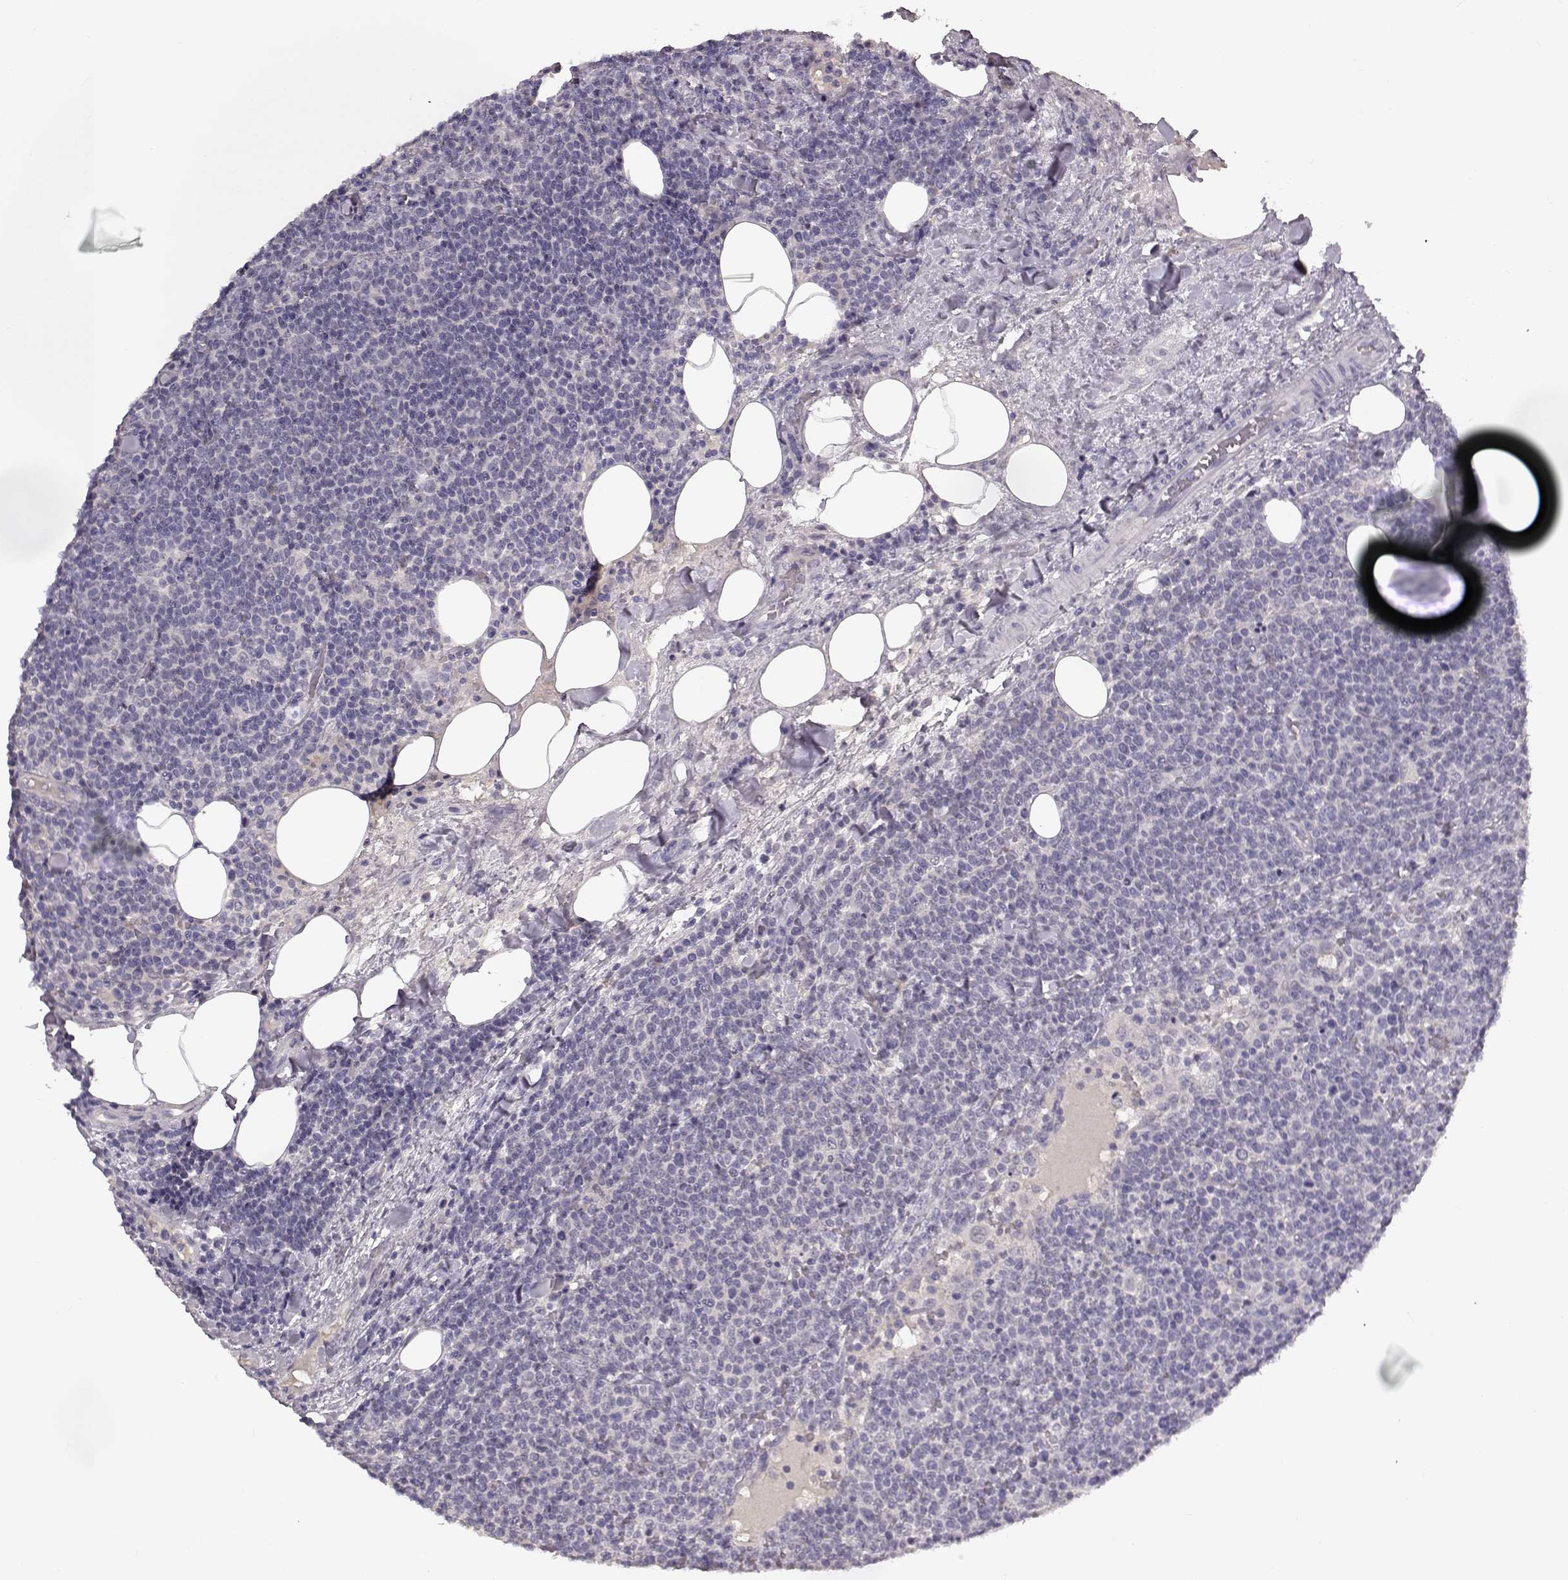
{"staining": {"intensity": "negative", "quantity": "none", "location": "none"}, "tissue": "lymphoma", "cell_type": "Tumor cells", "image_type": "cancer", "snomed": [{"axis": "morphology", "description": "Malignant lymphoma, non-Hodgkin's type, High grade"}, {"axis": "topography", "description": "Lymph node"}], "caption": "This is an IHC micrograph of malignant lymphoma, non-Hodgkin's type (high-grade). There is no expression in tumor cells.", "gene": "SPAG17", "patient": {"sex": "male", "age": 61}}